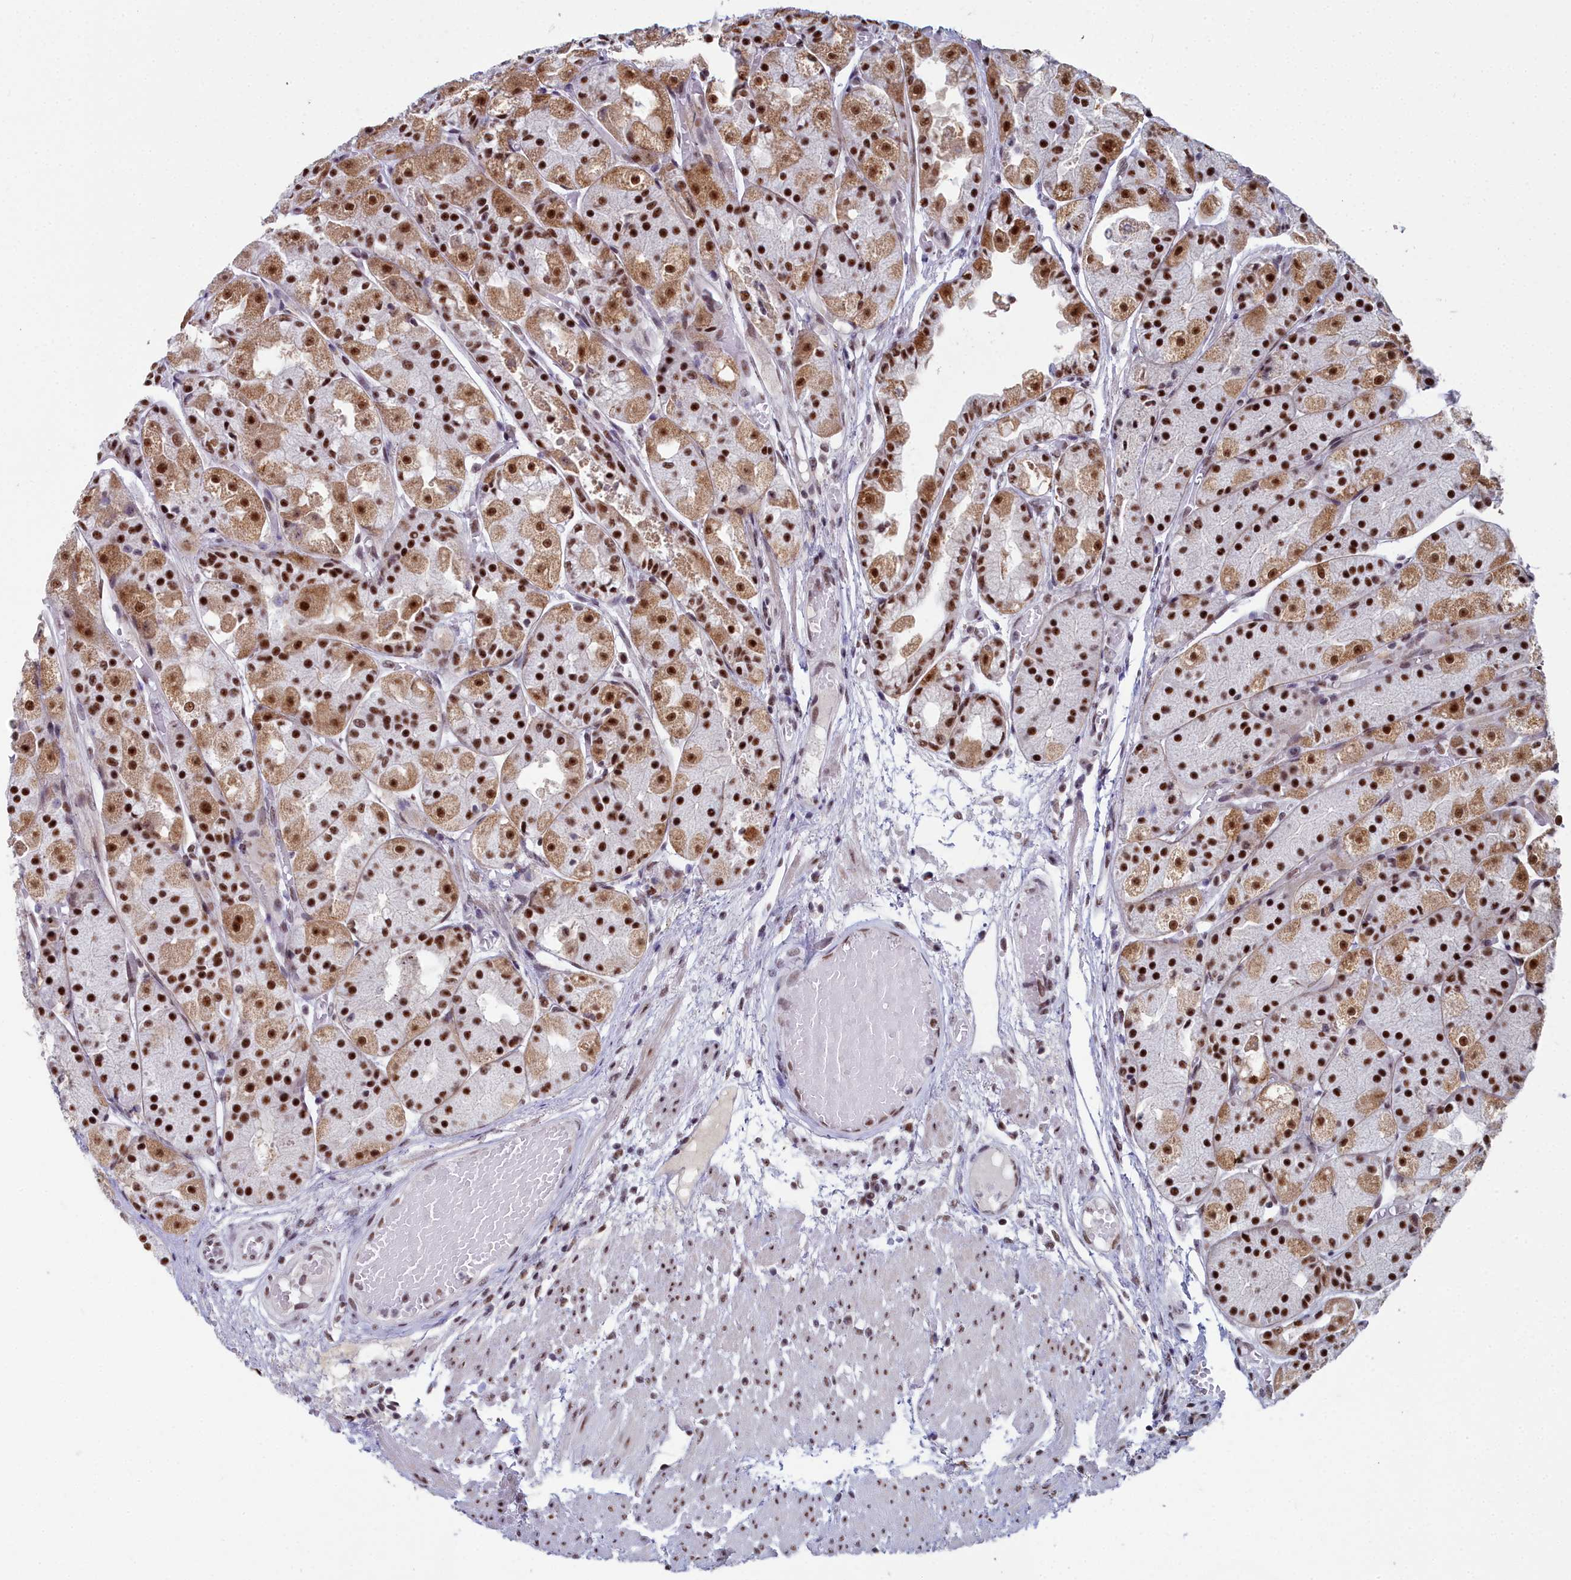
{"staining": {"intensity": "strong", "quantity": ">75%", "location": "nuclear"}, "tissue": "stomach", "cell_type": "Glandular cells", "image_type": "normal", "snomed": [{"axis": "morphology", "description": "Normal tissue, NOS"}, {"axis": "topography", "description": "Stomach, upper"}], "caption": "Protein positivity by immunohistochemistry (IHC) shows strong nuclear staining in approximately >75% of glandular cells in unremarkable stomach. The staining was performed using DAB (3,3'-diaminobenzidine) to visualize the protein expression in brown, while the nuclei were stained in blue with hematoxylin (Magnification: 20x).", "gene": "SF3B3", "patient": {"sex": "male", "age": 72}}